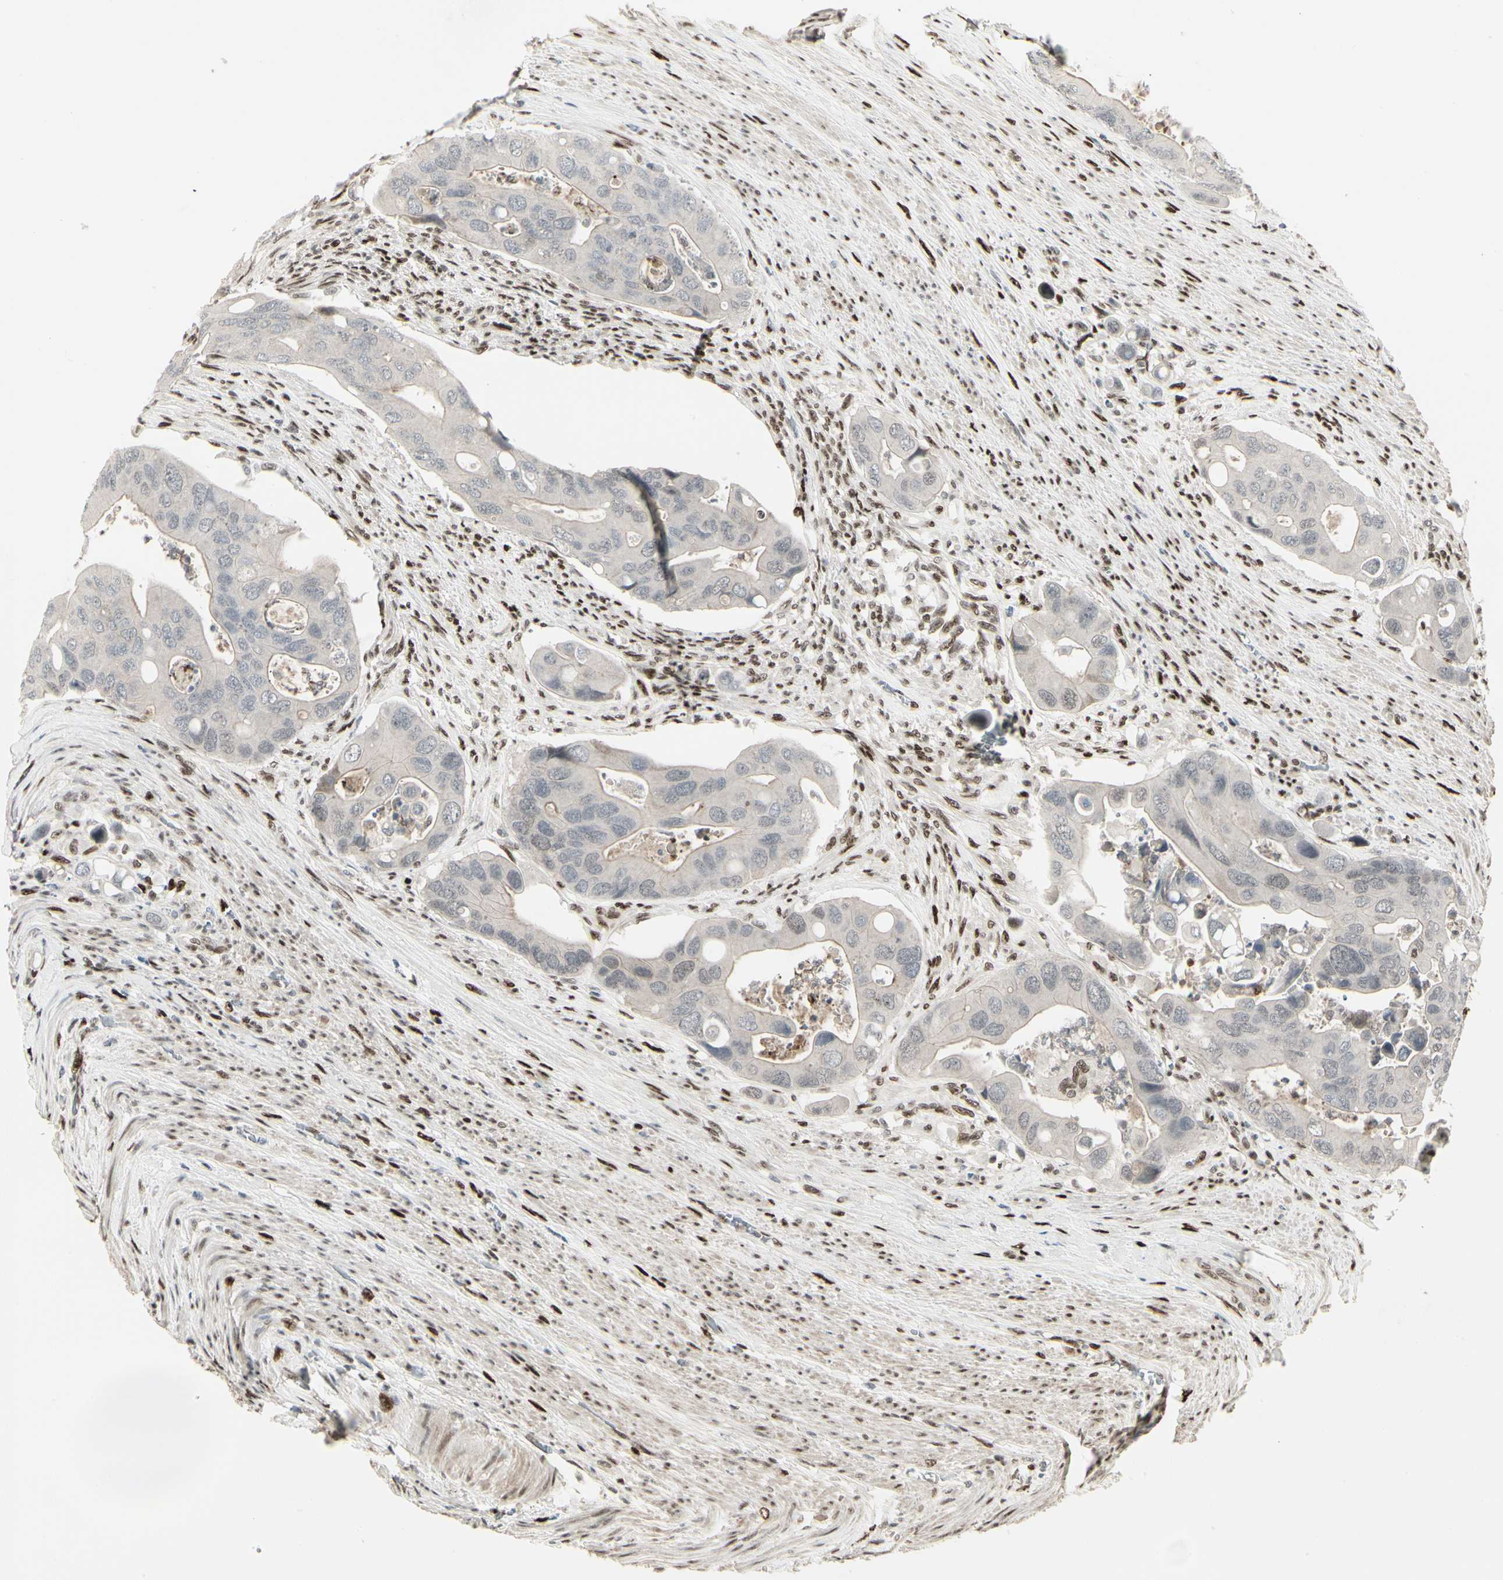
{"staining": {"intensity": "weak", "quantity": "<25%", "location": "nuclear"}, "tissue": "colorectal cancer", "cell_type": "Tumor cells", "image_type": "cancer", "snomed": [{"axis": "morphology", "description": "Adenocarcinoma, NOS"}, {"axis": "topography", "description": "Rectum"}], "caption": "The IHC micrograph has no significant staining in tumor cells of colorectal cancer (adenocarcinoma) tissue.", "gene": "FOXJ2", "patient": {"sex": "female", "age": 57}}